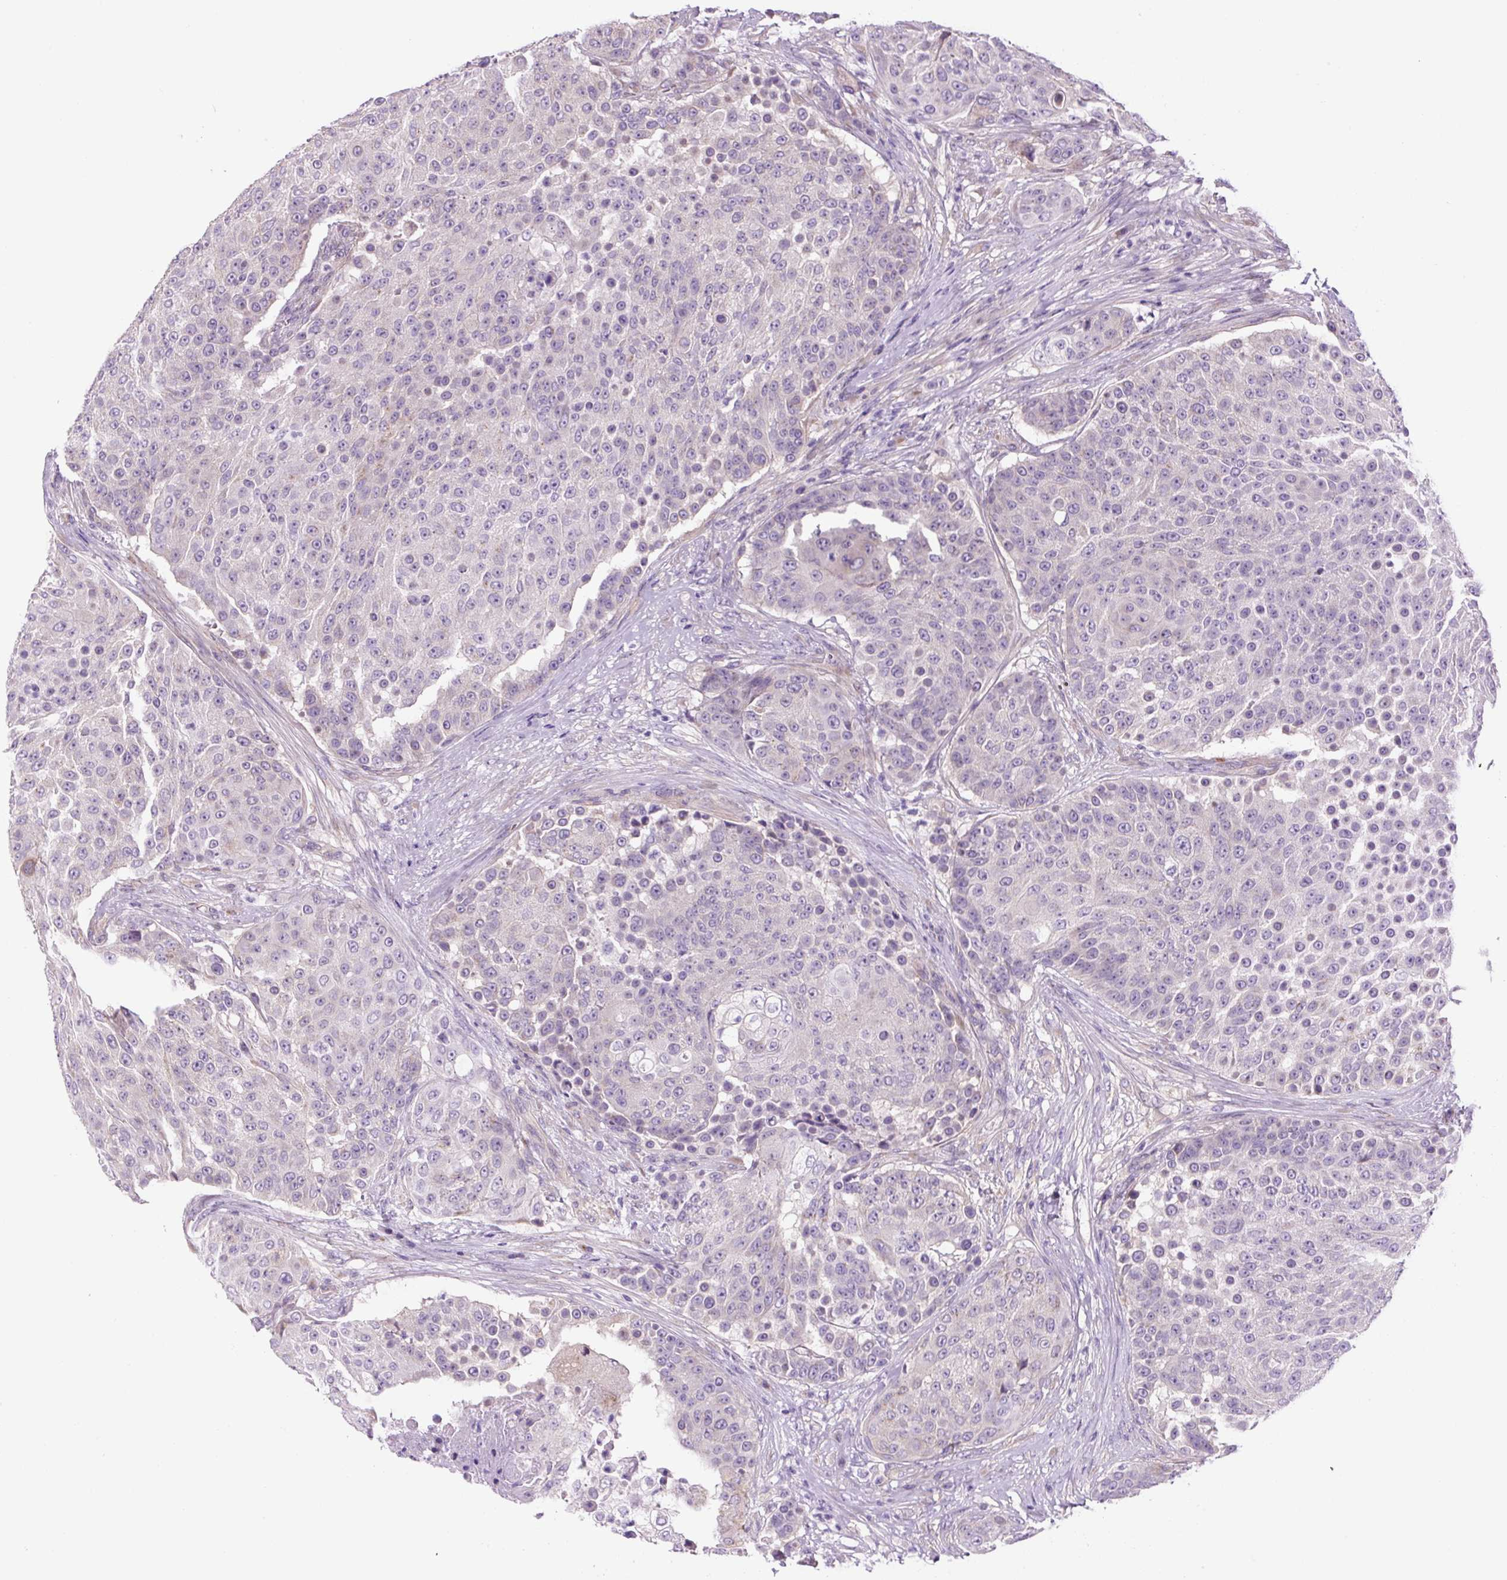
{"staining": {"intensity": "negative", "quantity": "none", "location": "none"}, "tissue": "urothelial cancer", "cell_type": "Tumor cells", "image_type": "cancer", "snomed": [{"axis": "morphology", "description": "Urothelial carcinoma, High grade"}, {"axis": "topography", "description": "Urinary bladder"}], "caption": "Immunohistochemistry (IHC) photomicrograph of urothelial cancer stained for a protein (brown), which displays no positivity in tumor cells. (Brightfield microscopy of DAB (3,3'-diaminobenzidine) IHC at high magnification).", "gene": "GORASP1", "patient": {"sex": "female", "age": 63}}